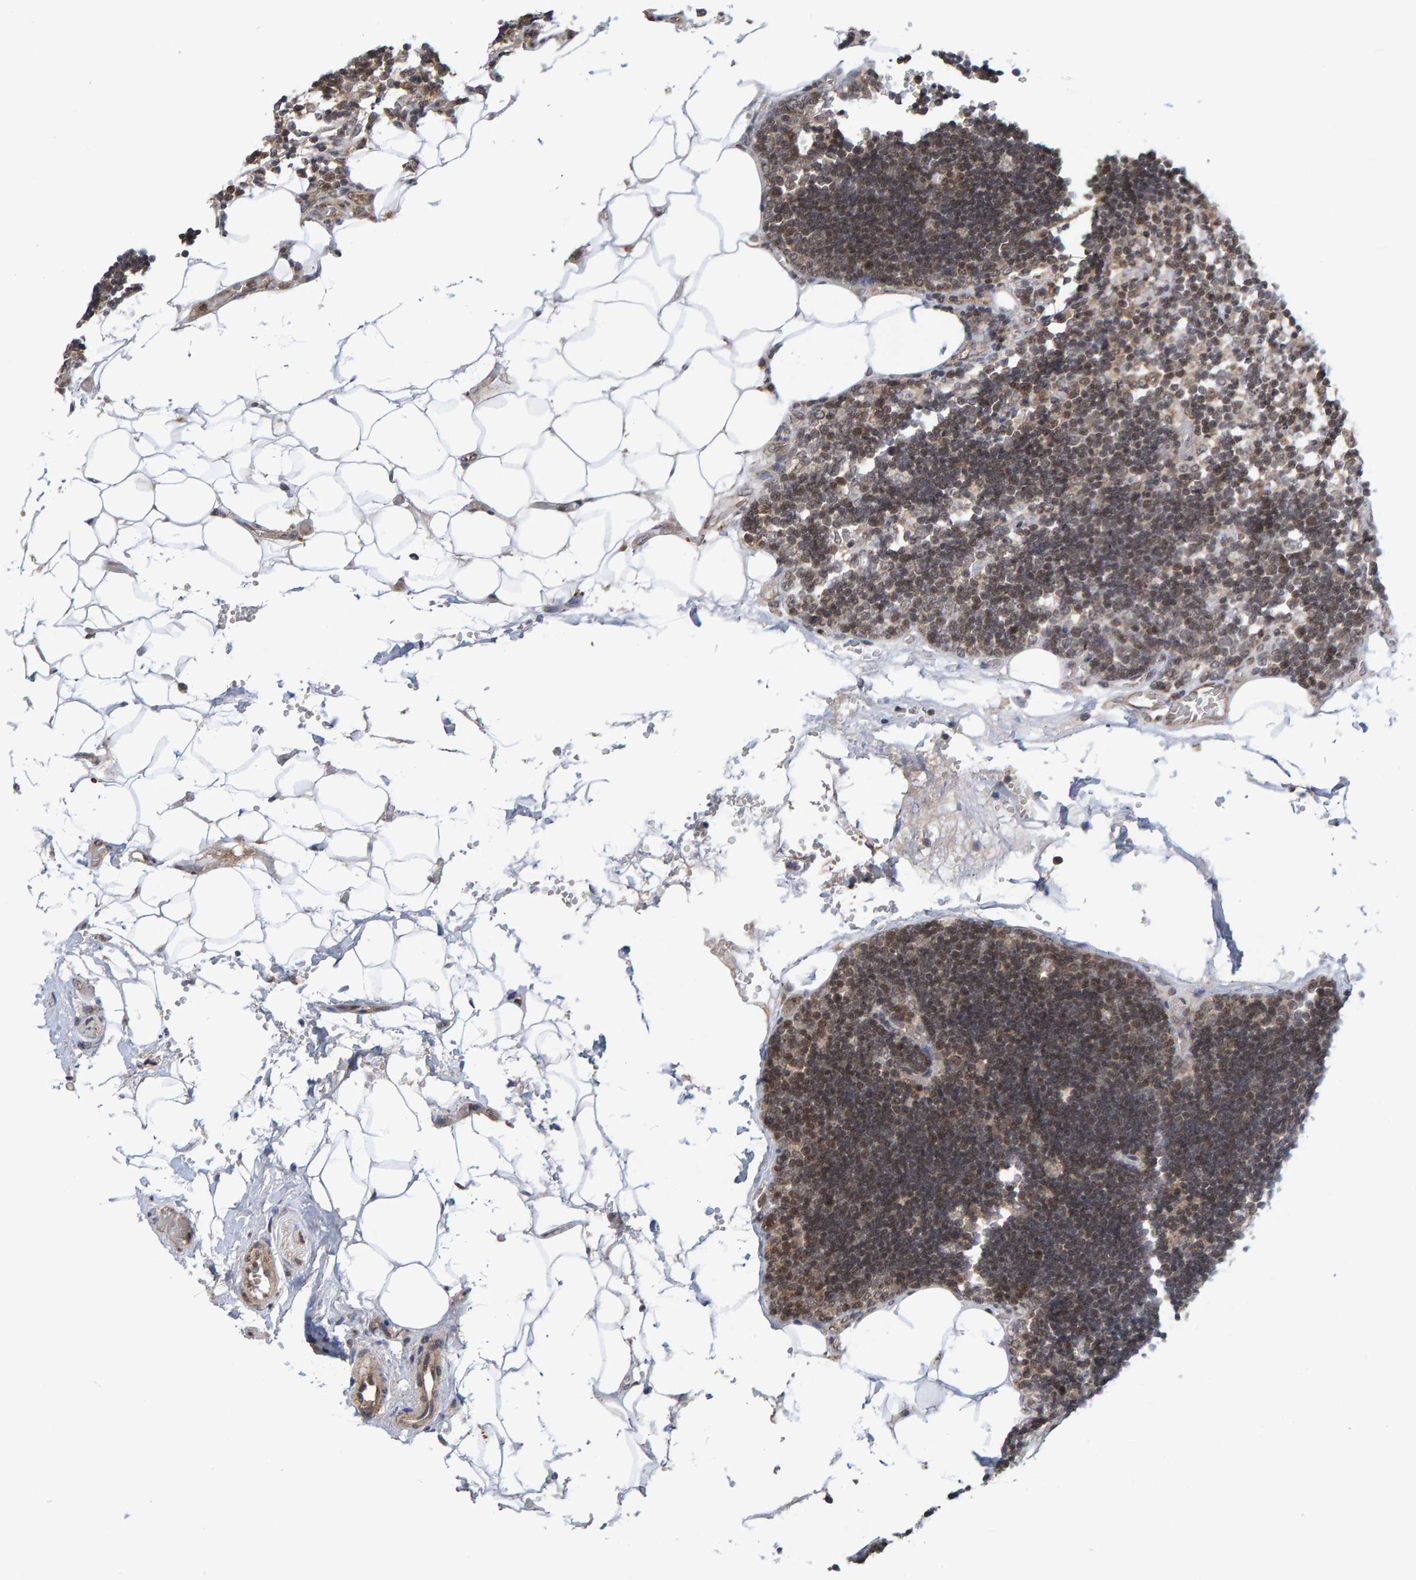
{"staining": {"intensity": "negative", "quantity": "none", "location": "none"}, "tissue": "lymph node", "cell_type": "Germinal center cells", "image_type": "normal", "snomed": [{"axis": "morphology", "description": "Normal tissue, NOS"}, {"axis": "topography", "description": "Lymph node"}], "caption": "Immunohistochemistry (IHC) image of unremarkable human lymph node stained for a protein (brown), which reveals no staining in germinal center cells. Nuclei are stained in blue.", "gene": "CDH2", "patient": {"sex": "male", "age": 33}}